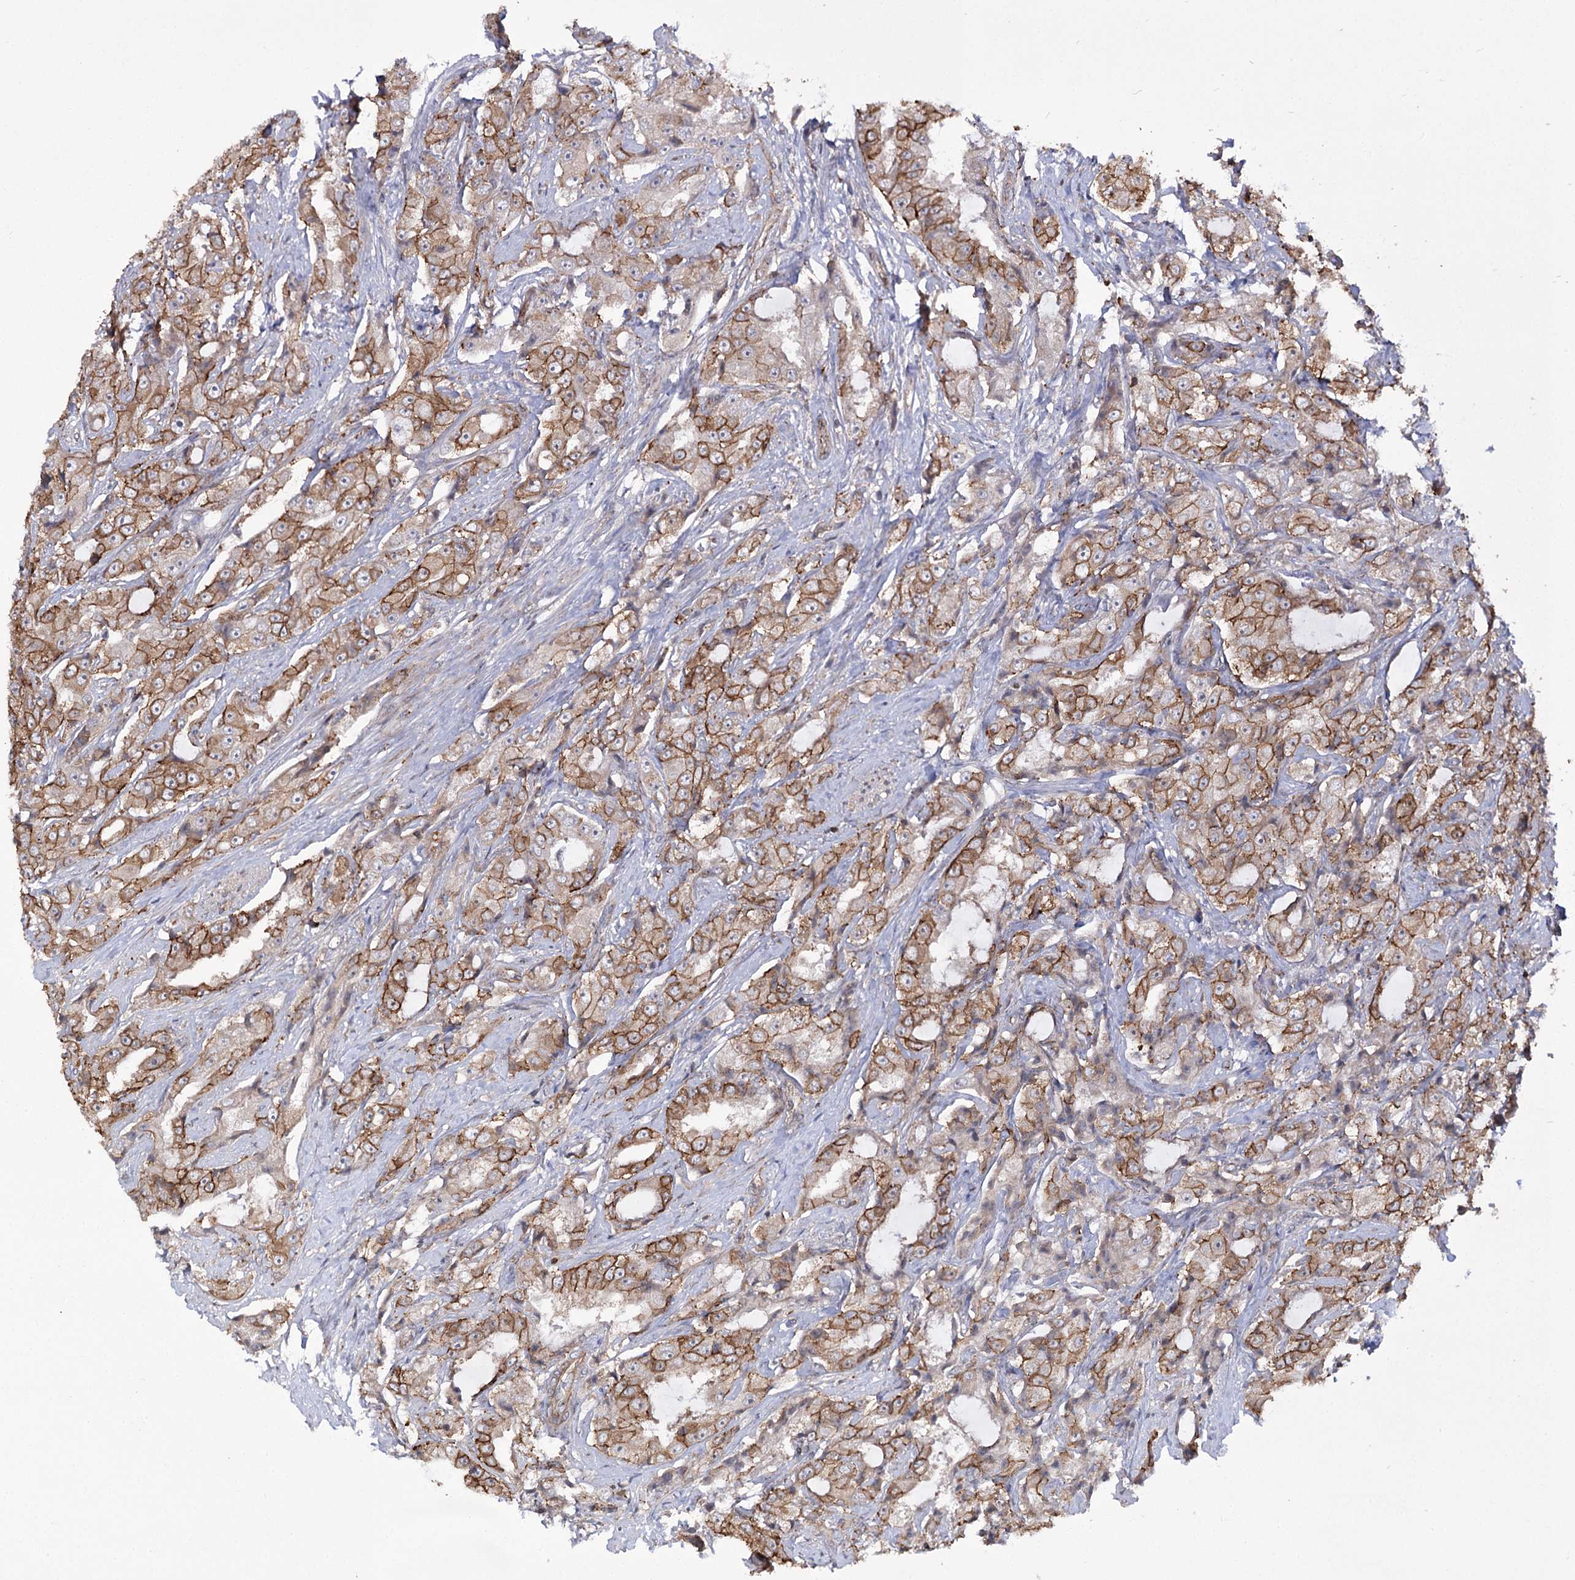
{"staining": {"intensity": "moderate", "quantity": ">75%", "location": "cytoplasmic/membranous"}, "tissue": "prostate cancer", "cell_type": "Tumor cells", "image_type": "cancer", "snomed": [{"axis": "morphology", "description": "Adenocarcinoma, High grade"}, {"axis": "topography", "description": "Prostate"}], "caption": "Protein positivity by immunohistochemistry (IHC) exhibits moderate cytoplasmic/membranous positivity in about >75% of tumor cells in adenocarcinoma (high-grade) (prostate).", "gene": "DHX29", "patient": {"sex": "male", "age": 73}}